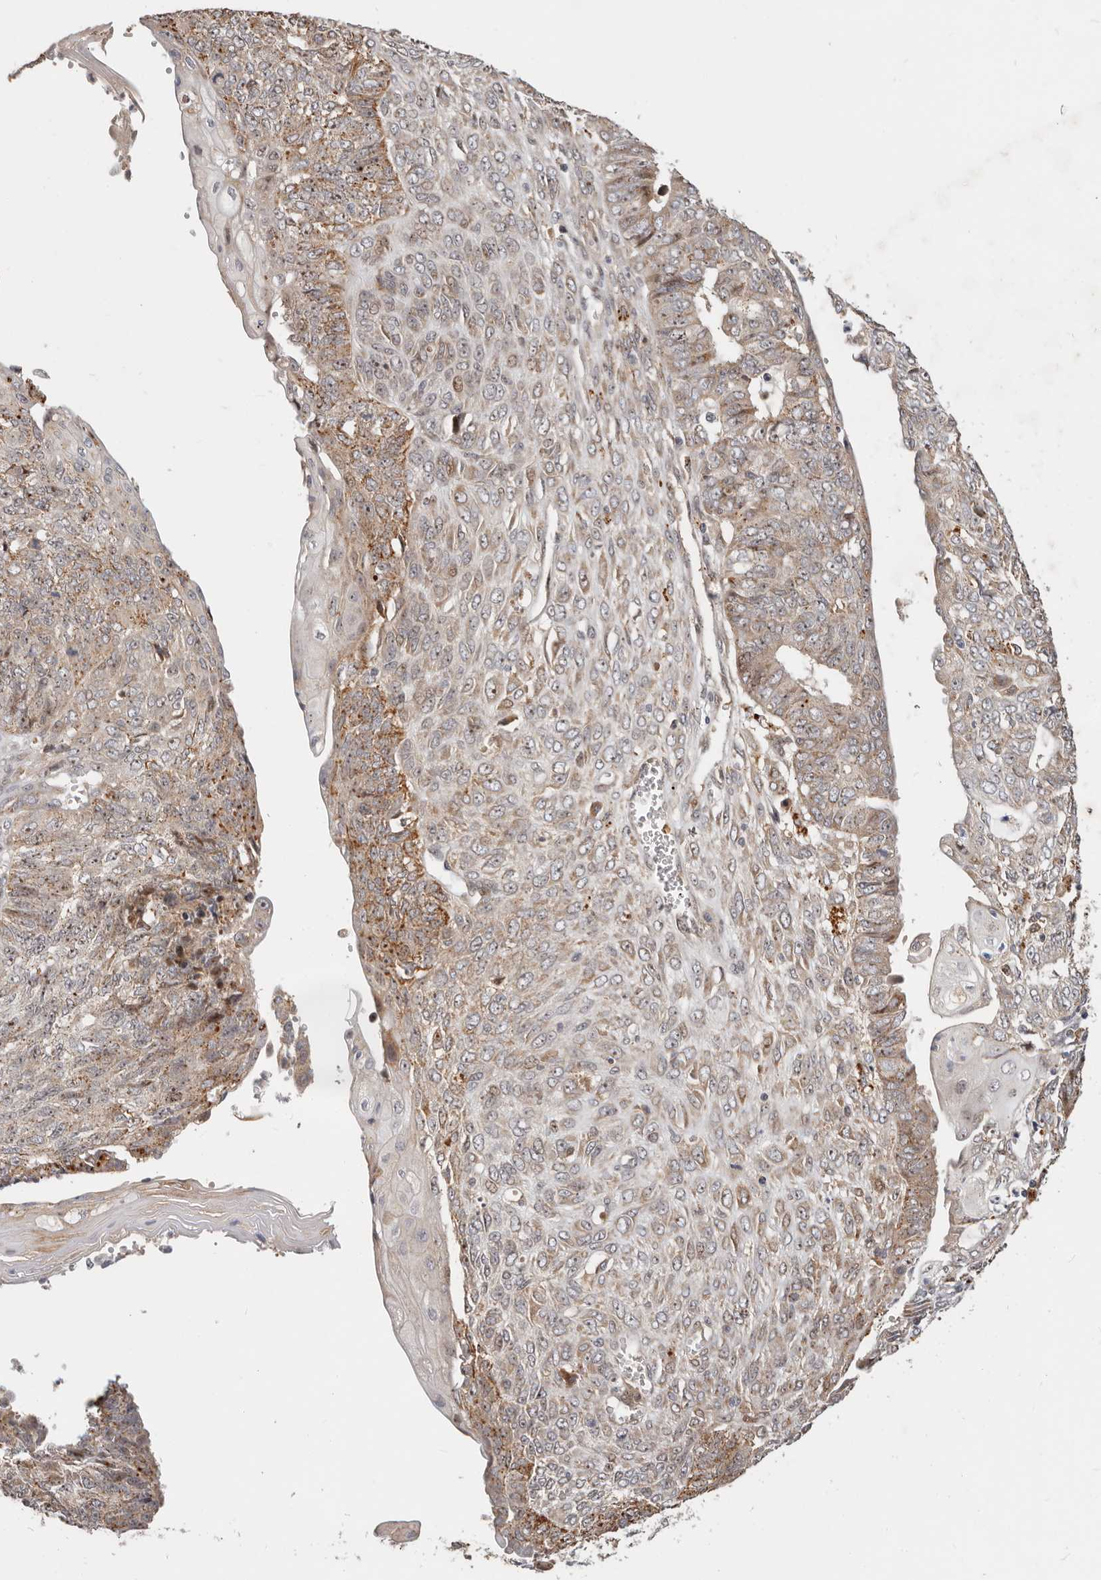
{"staining": {"intensity": "moderate", "quantity": "25%-75%", "location": "cytoplasmic/membranous"}, "tissue": "endometrial cancer", "cell_type": "Tumor cells", "image_type": "cancer", "snomed": [{"axis": "morphology", "description": "Adenocarcinoma, NOS"}, {"axis": "topography", "description": "Endometrium"}], "caption": "Brown immunohistochemical staining in human adenocarcinoma (endometrial) reveals moderate cytoplasmic/membranous staining in approximately 25%-75% of tumor cells.", "gene": "ZRANB1", "patient": {"sex": "female", "age": 32}}